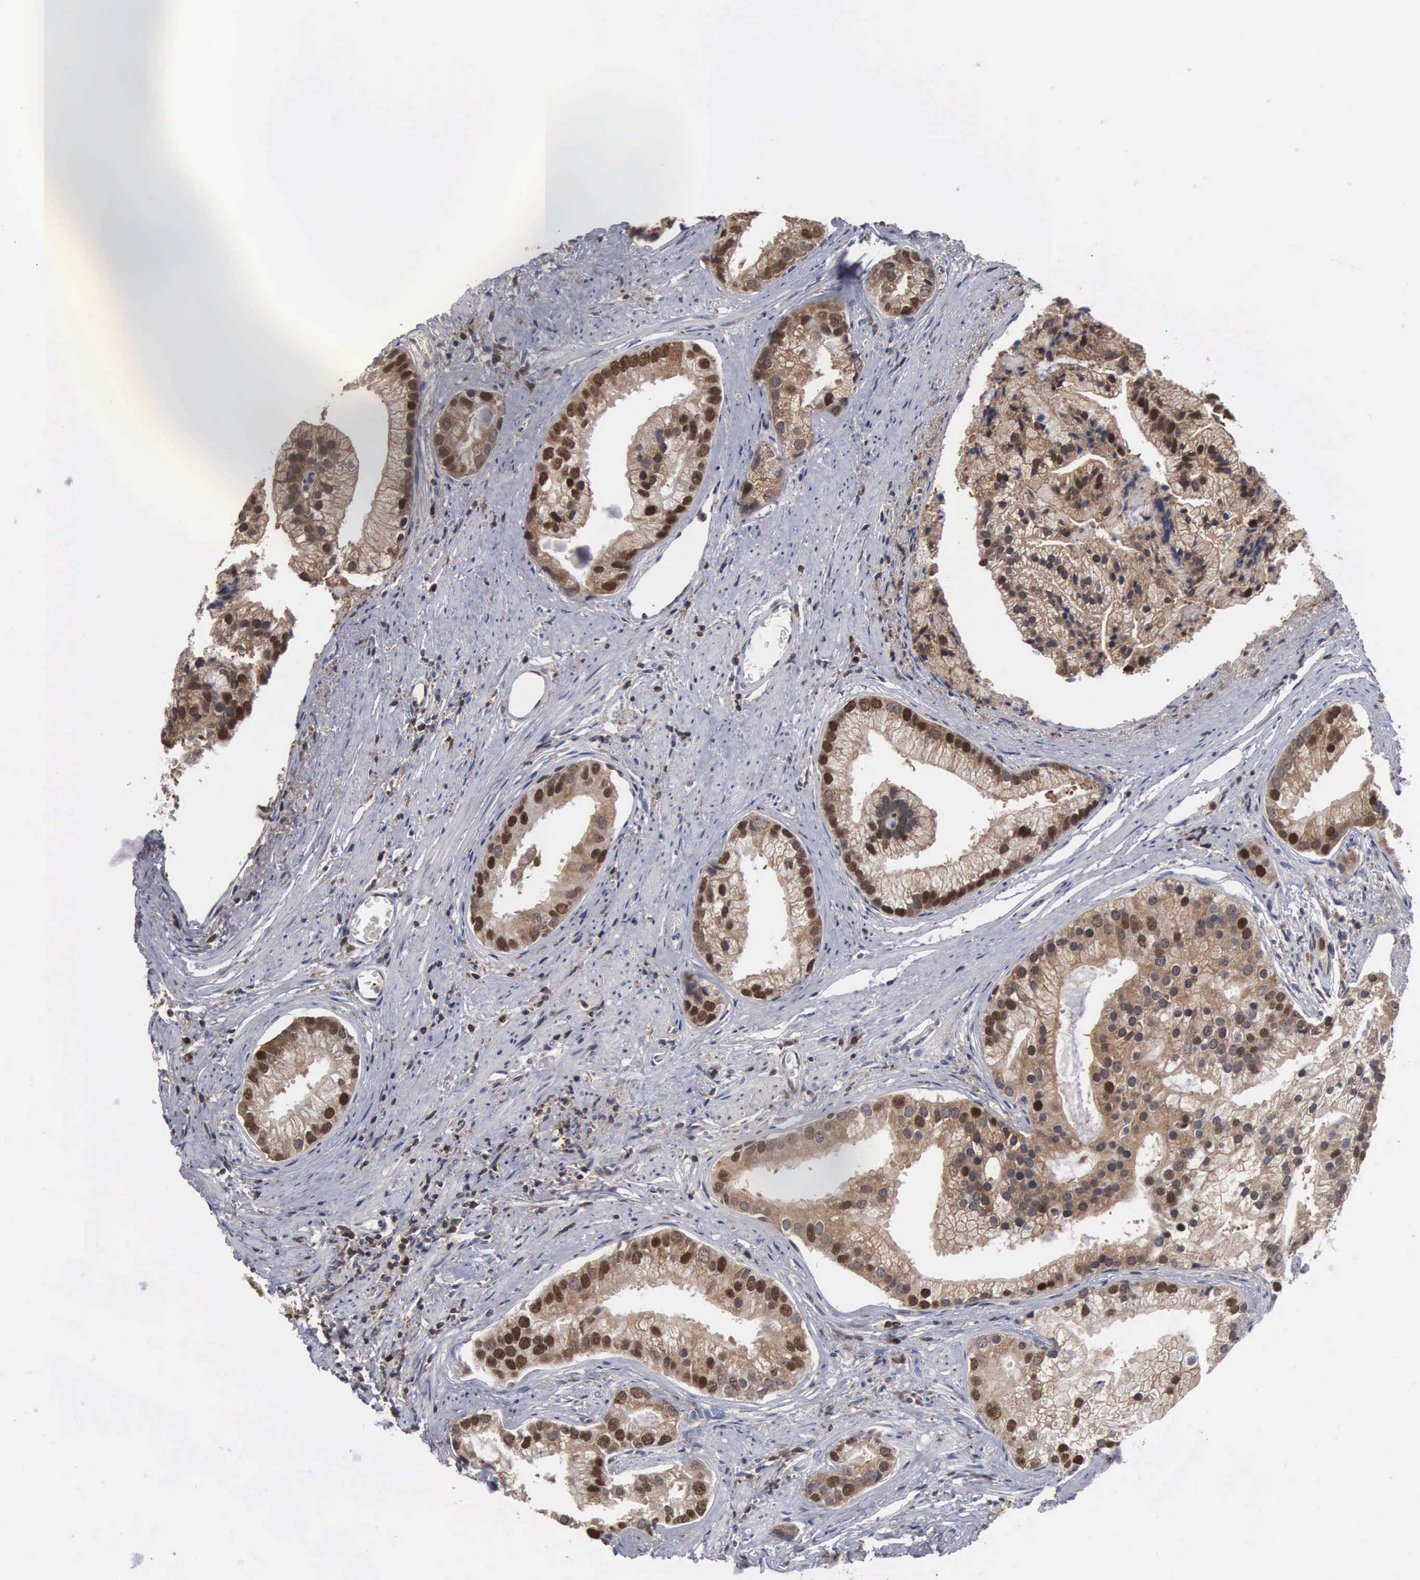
{"staining": {"intensity": "strong", "quantity": ">75%", "location": "nuclear"}, "tissue": "prostate cancer", "cell_type": "Tumor cells", "image_type": "cancer", "snomed": [{"axis": "morphology", "description": "Adenocarcinoma, Low grade"}, {"axis": "topography", "description": "Prostate"}], "caption": "Immunohistochemical staining of prostate cancer (adenocarcinoma (low-grade)) demonstrates strong nuclear protein expression in about >75% of tumor cells. (brown staining indicates protein expression, while blue staining denotes nuclei).", "gene": "TRMT5", "patient": {"sex": "male", "age": 71}}